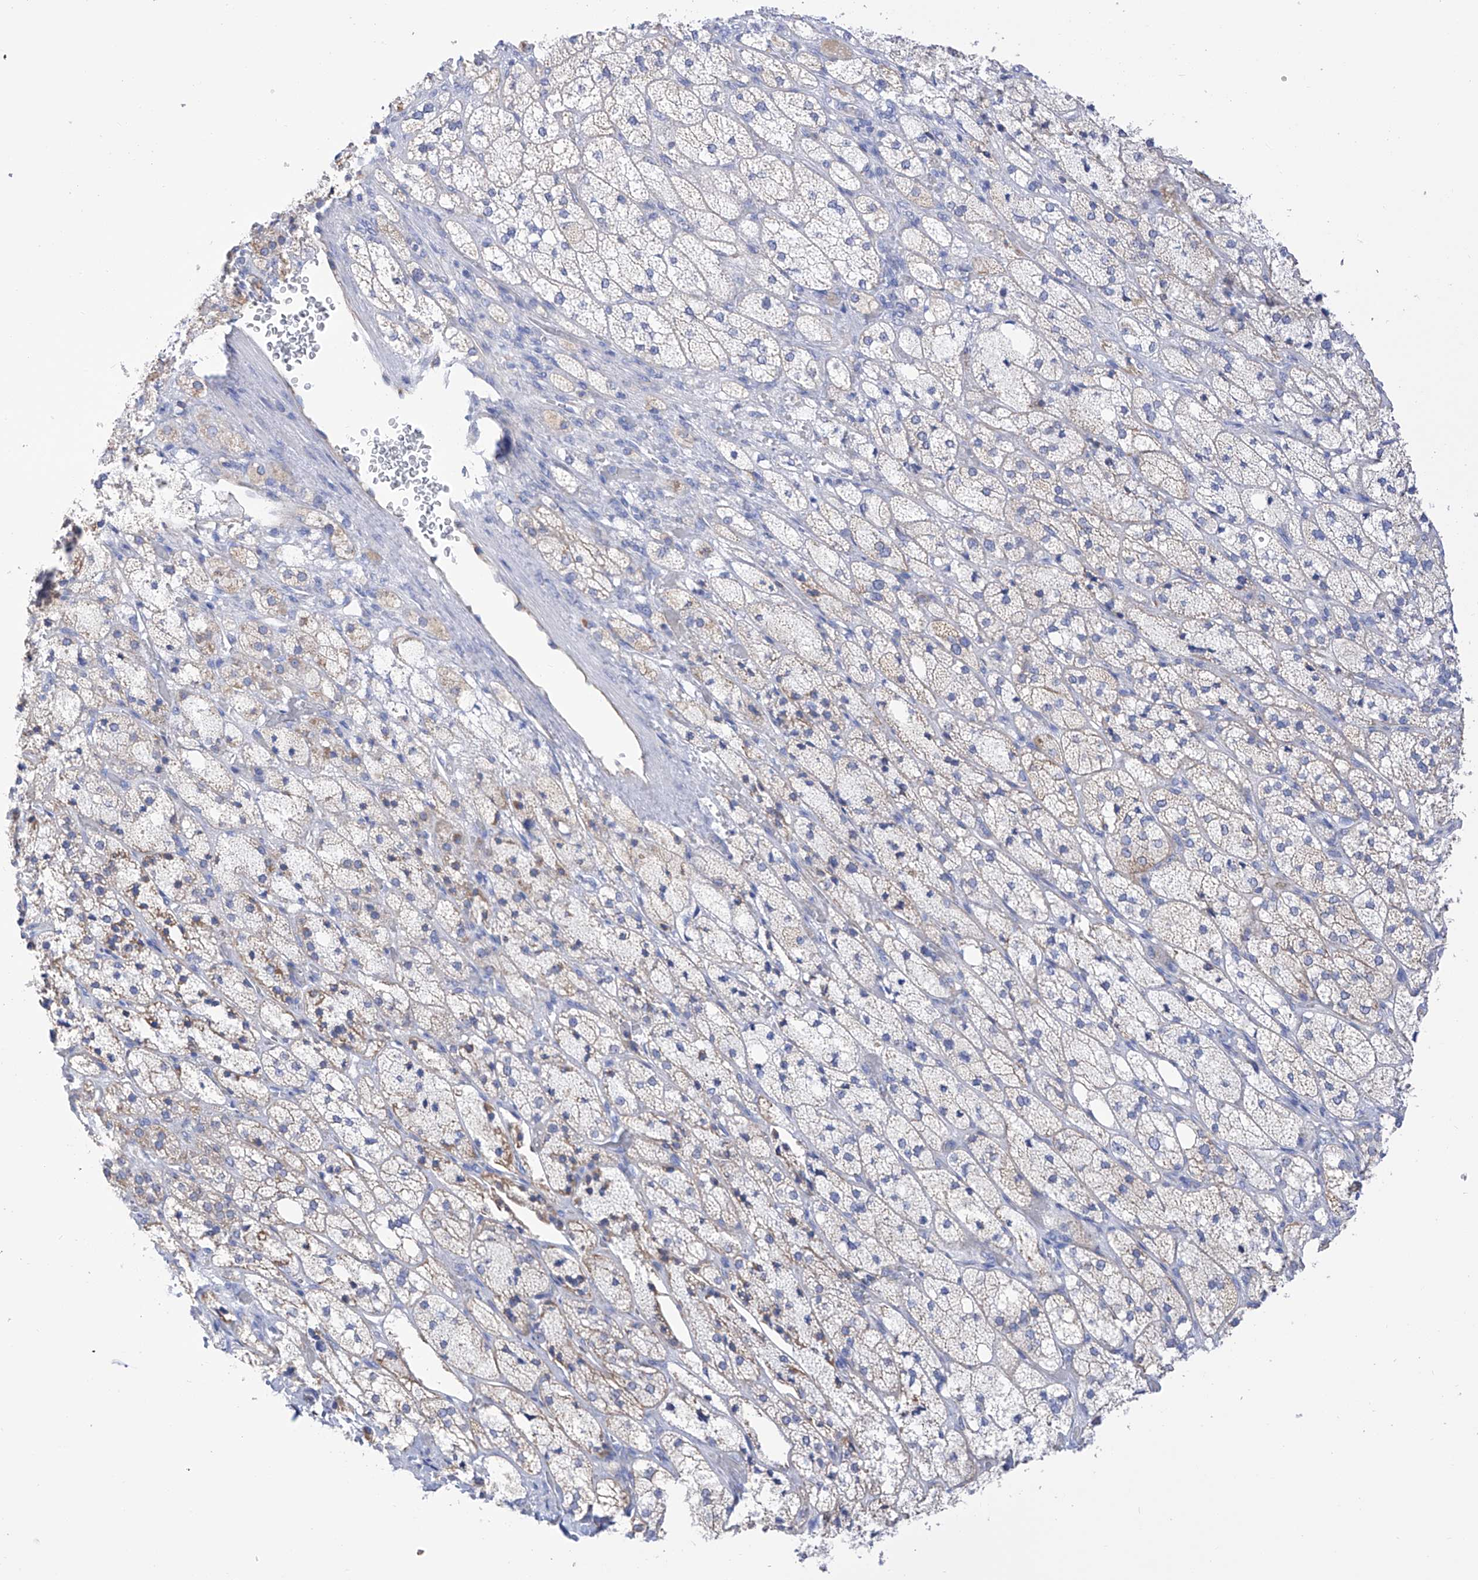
{"staining": {"intensity": "weak", "quantity": "<25%", "location": "cytoplasmic/membranous"}, "tissue": "adrenal gland", "cell_type": "Glandular cells", "image_type": "normal", "snomed": [{"axis": "morphology", "description": "Normal tissue, NOS"}, {"axis": "topography", "description": "Adrenal gland"}], "caption": "Glandular cells show no significant staining in unremarkable adrenal gland.", "gene": "FLG", "patient": {"sex": "male", "age": 61}}